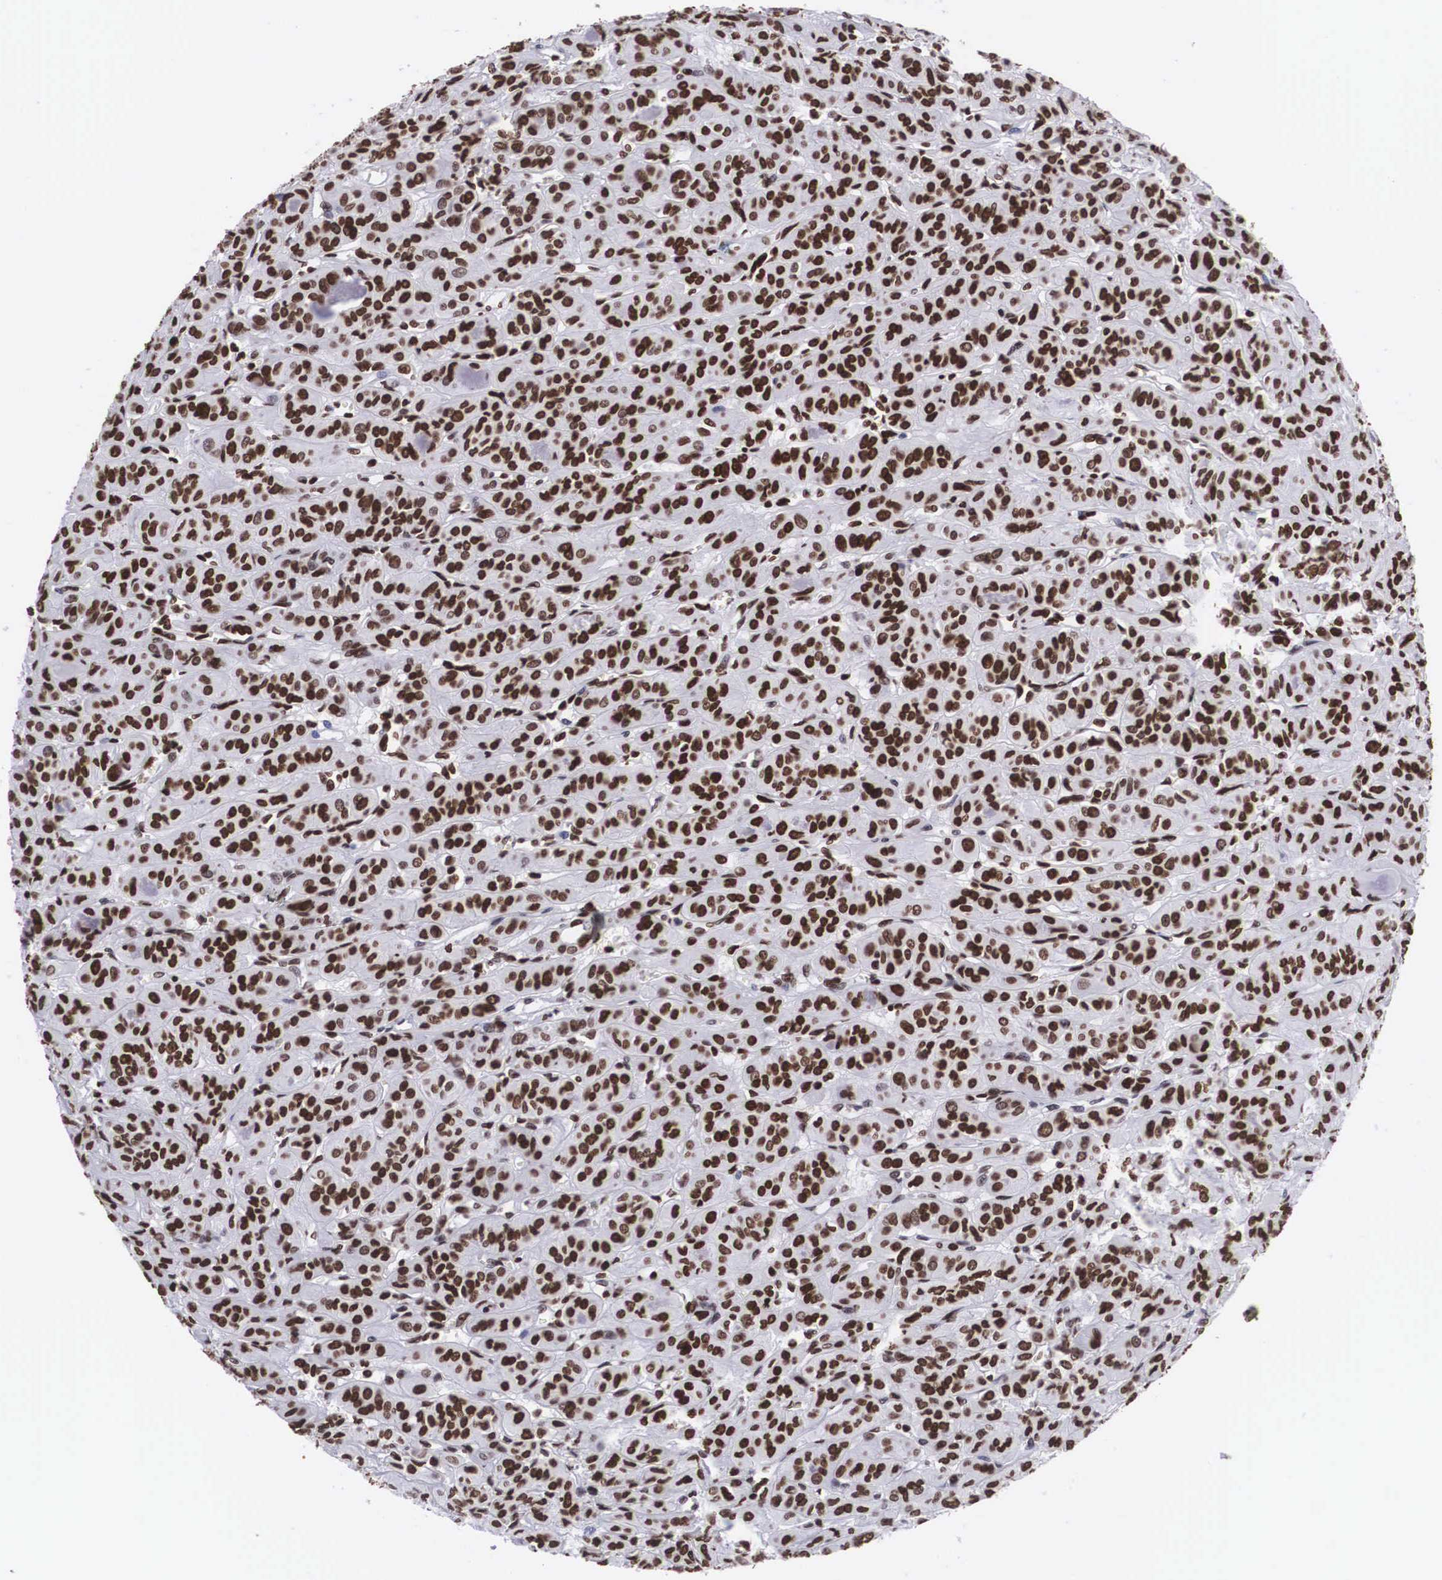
{"staining": {"intensity": "strong", "quantity": ">75%", "location": "nuclear"}, "tissue": "thyroid cancer", "cell_type": "Tumor cells", "image_type": "cancer", "snomed": [{"axis": "morphology", "description": "Follicular adenoma carcinoma, NOS"}, {"axis": "topography", "description": "Thyroid gland"}], "caption": "Strong nuclear staining for a protein is appreciated in approximately >75% of tumor cells of thyroid cancer using IHC.", "gene": "MECP2", "patient": {"sex": "female", "age": 71}}